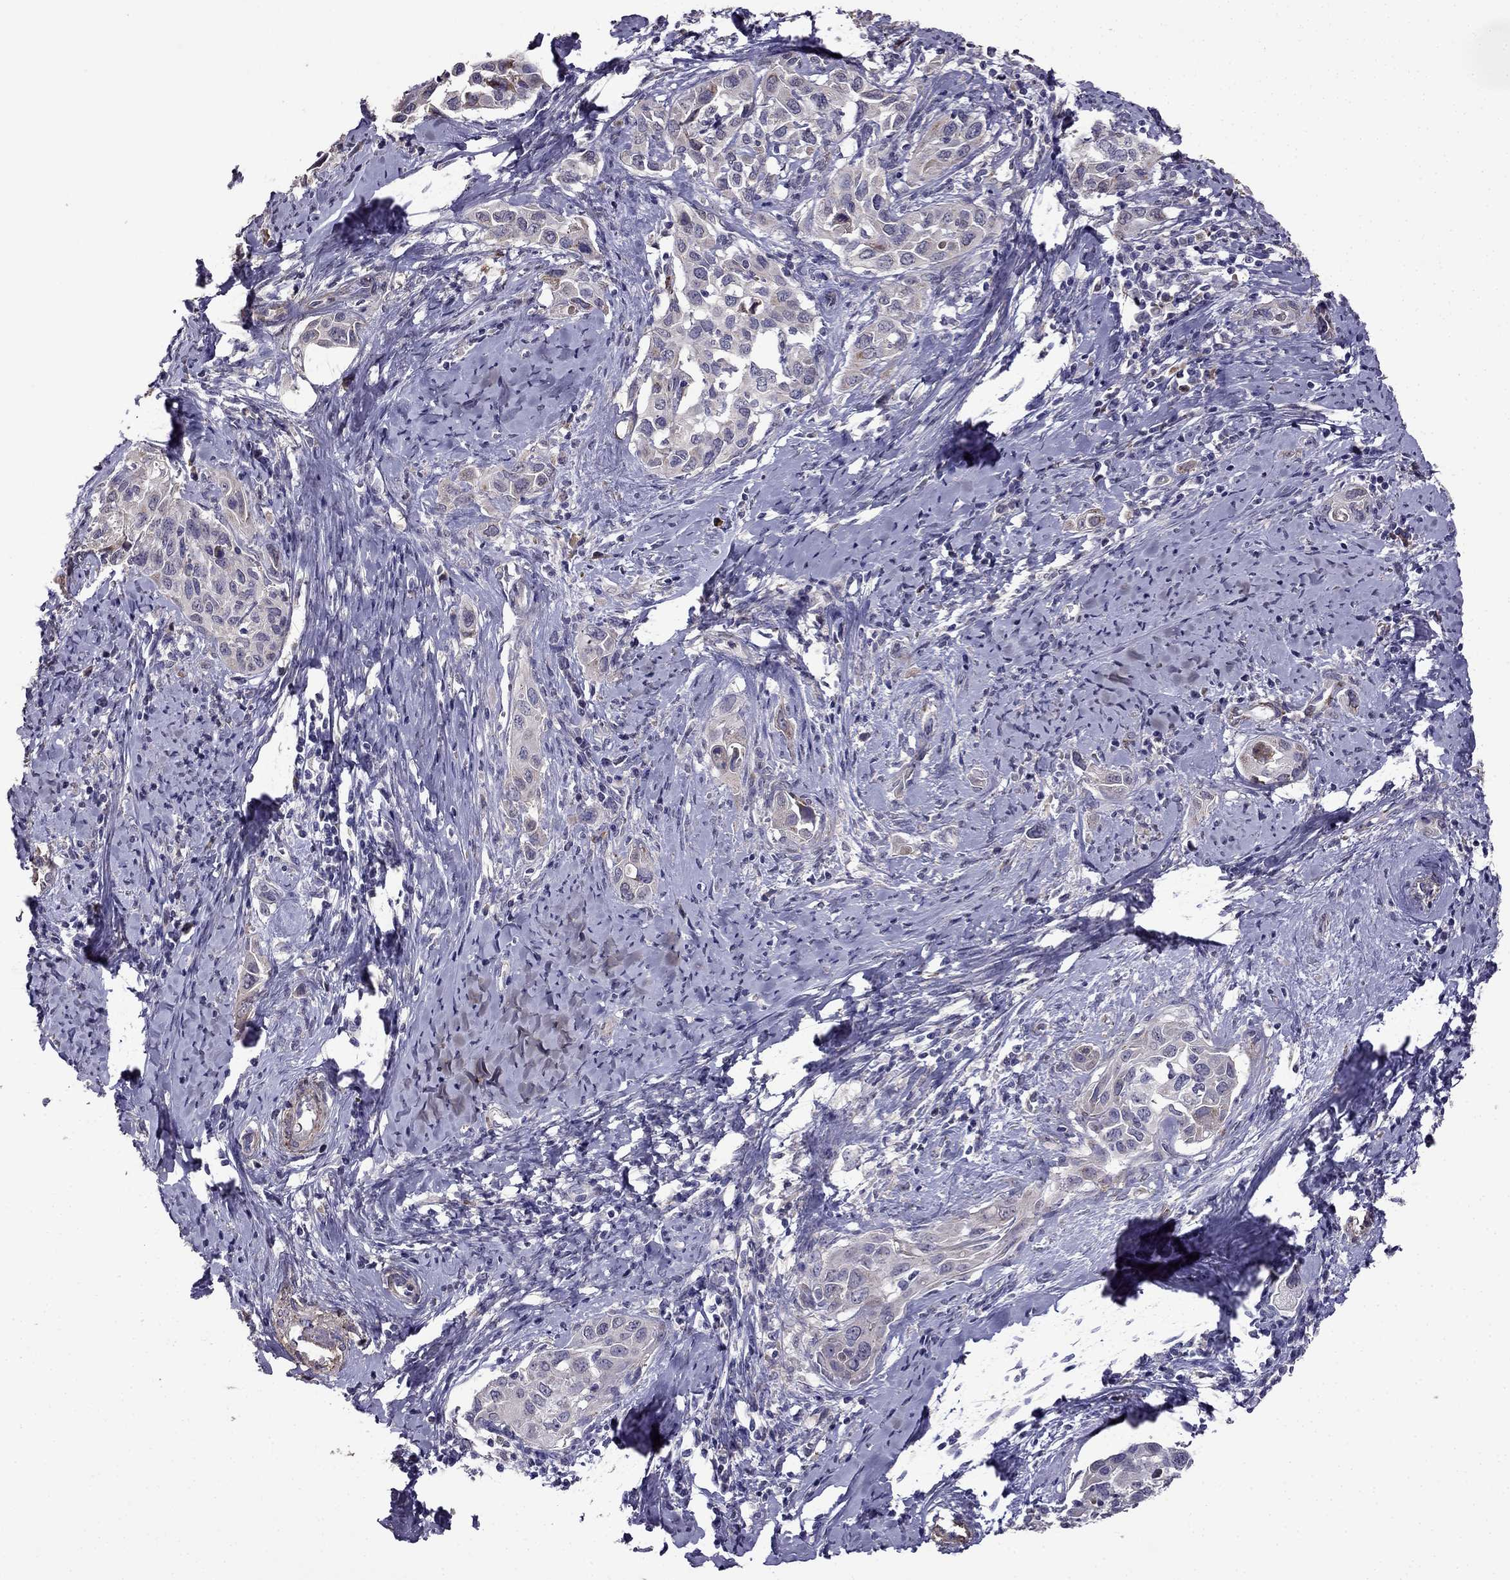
{"staining": {"intensity": "negative", "quantity": "none", "location": "none"}, "tissue": "cervical cancer", "cell_type": "Tumor cells", "image_type": "cancer", "snomed": [{"axis": "morphology", "description": "Squamous cell carcinoma, NOS"}, {"axis": "topography", "description": "Cervix"}], "caption": "Immunohistochemistry histopathology image of human cervical squamous cell carcinoma stained for a protein (brown), which demonstrates no staining in tumor cells.", "gene": "CDH9", "patient": {"sex": "female", "age": 51}}